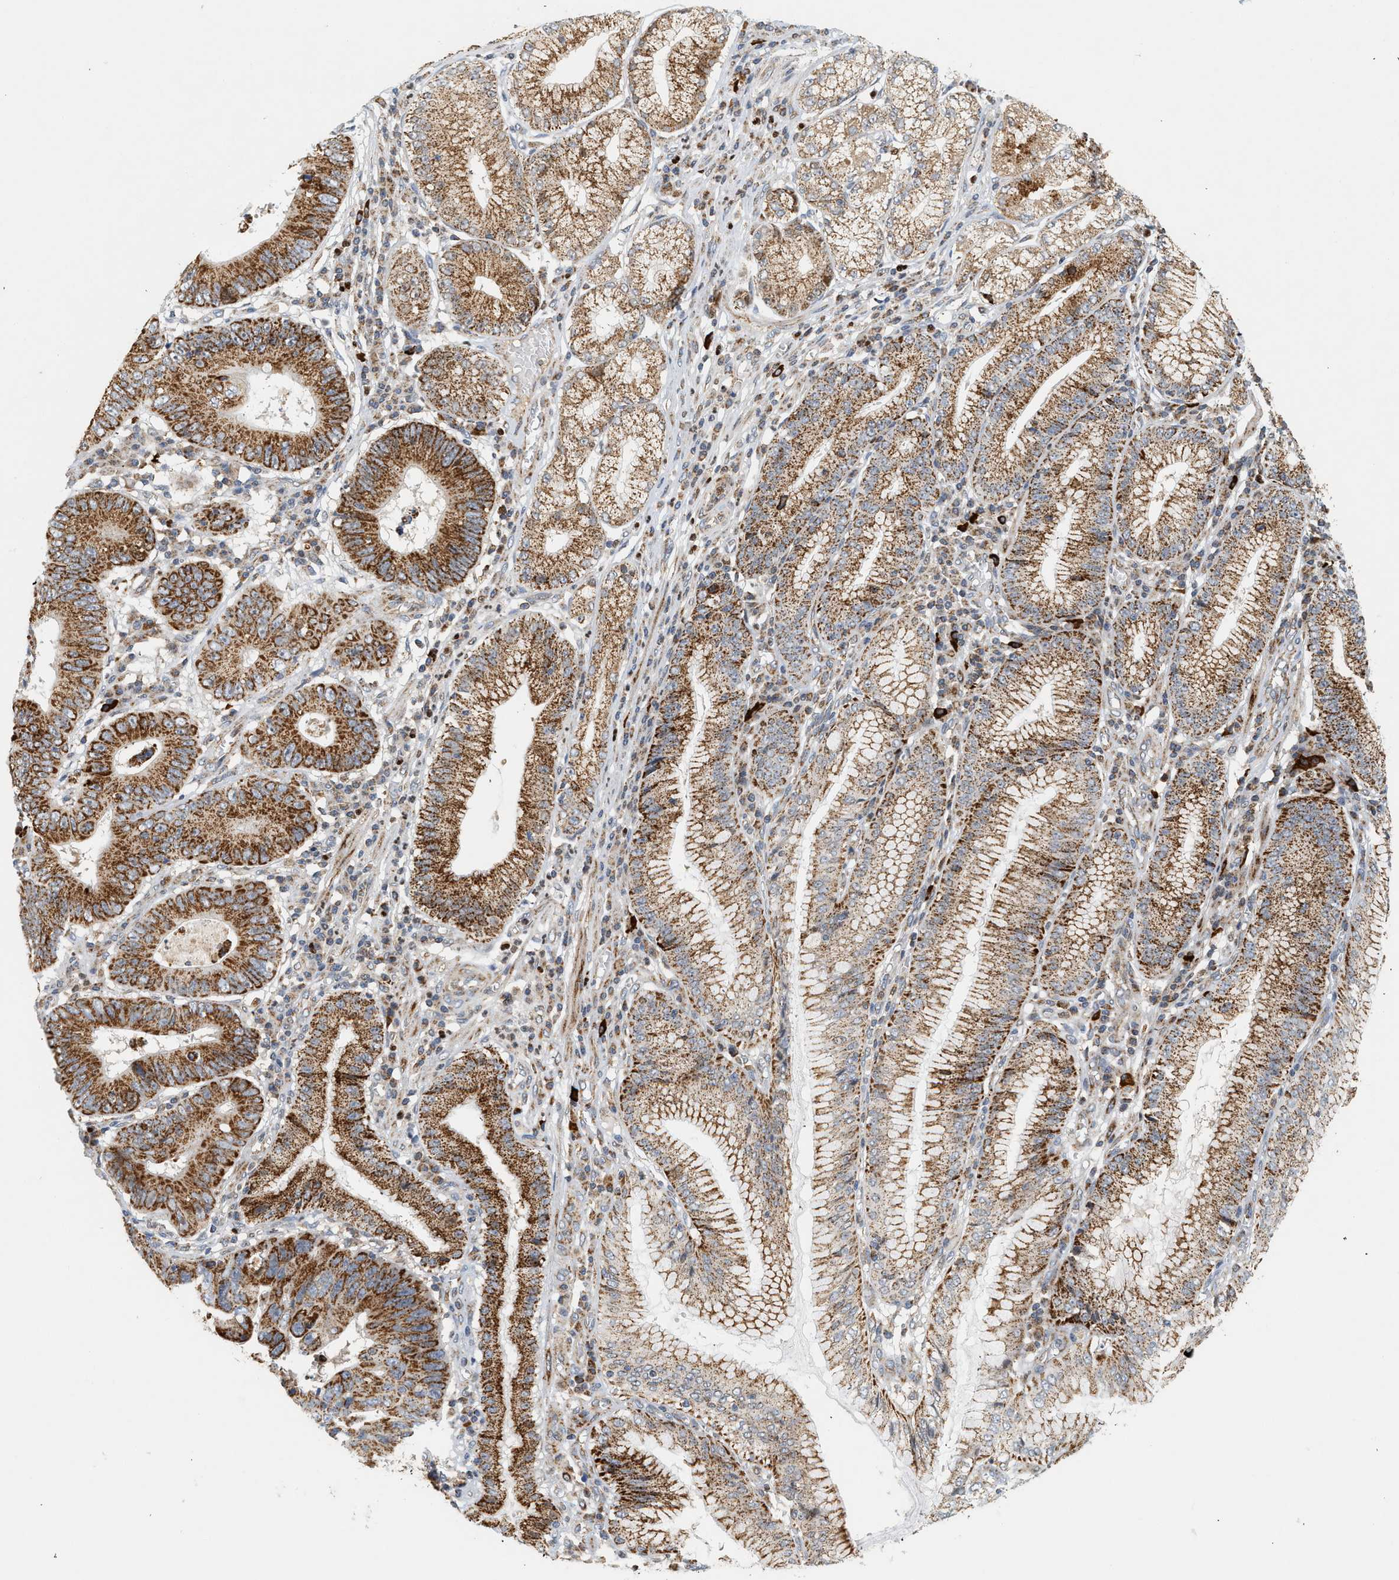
{"staining": {"intensity": "strong", "quantity": ">75%", "location": "cytoplasmic/membranous"}, "tissue": "stomach cancer", "cell_type": "Tumor cells", "image_type": "cancer", "snomed": [{"axis": "morphology", "description": "Adenocarcinoma, NOS"}, {"axis": "topography", "description": "Stomach"}], "caption": "Tumor cells show strong cytoplasmic/membranous staining in approximately >75% of cells in stomach cancer. The staining is performed using DAB (3,3'-diaminobenzidine) brown chromogen to label protein expression. The nuclei are counter-stained blue using hematoxylin.", "gene": "MCU", "patient": {"sex": "male", "age": 59}}